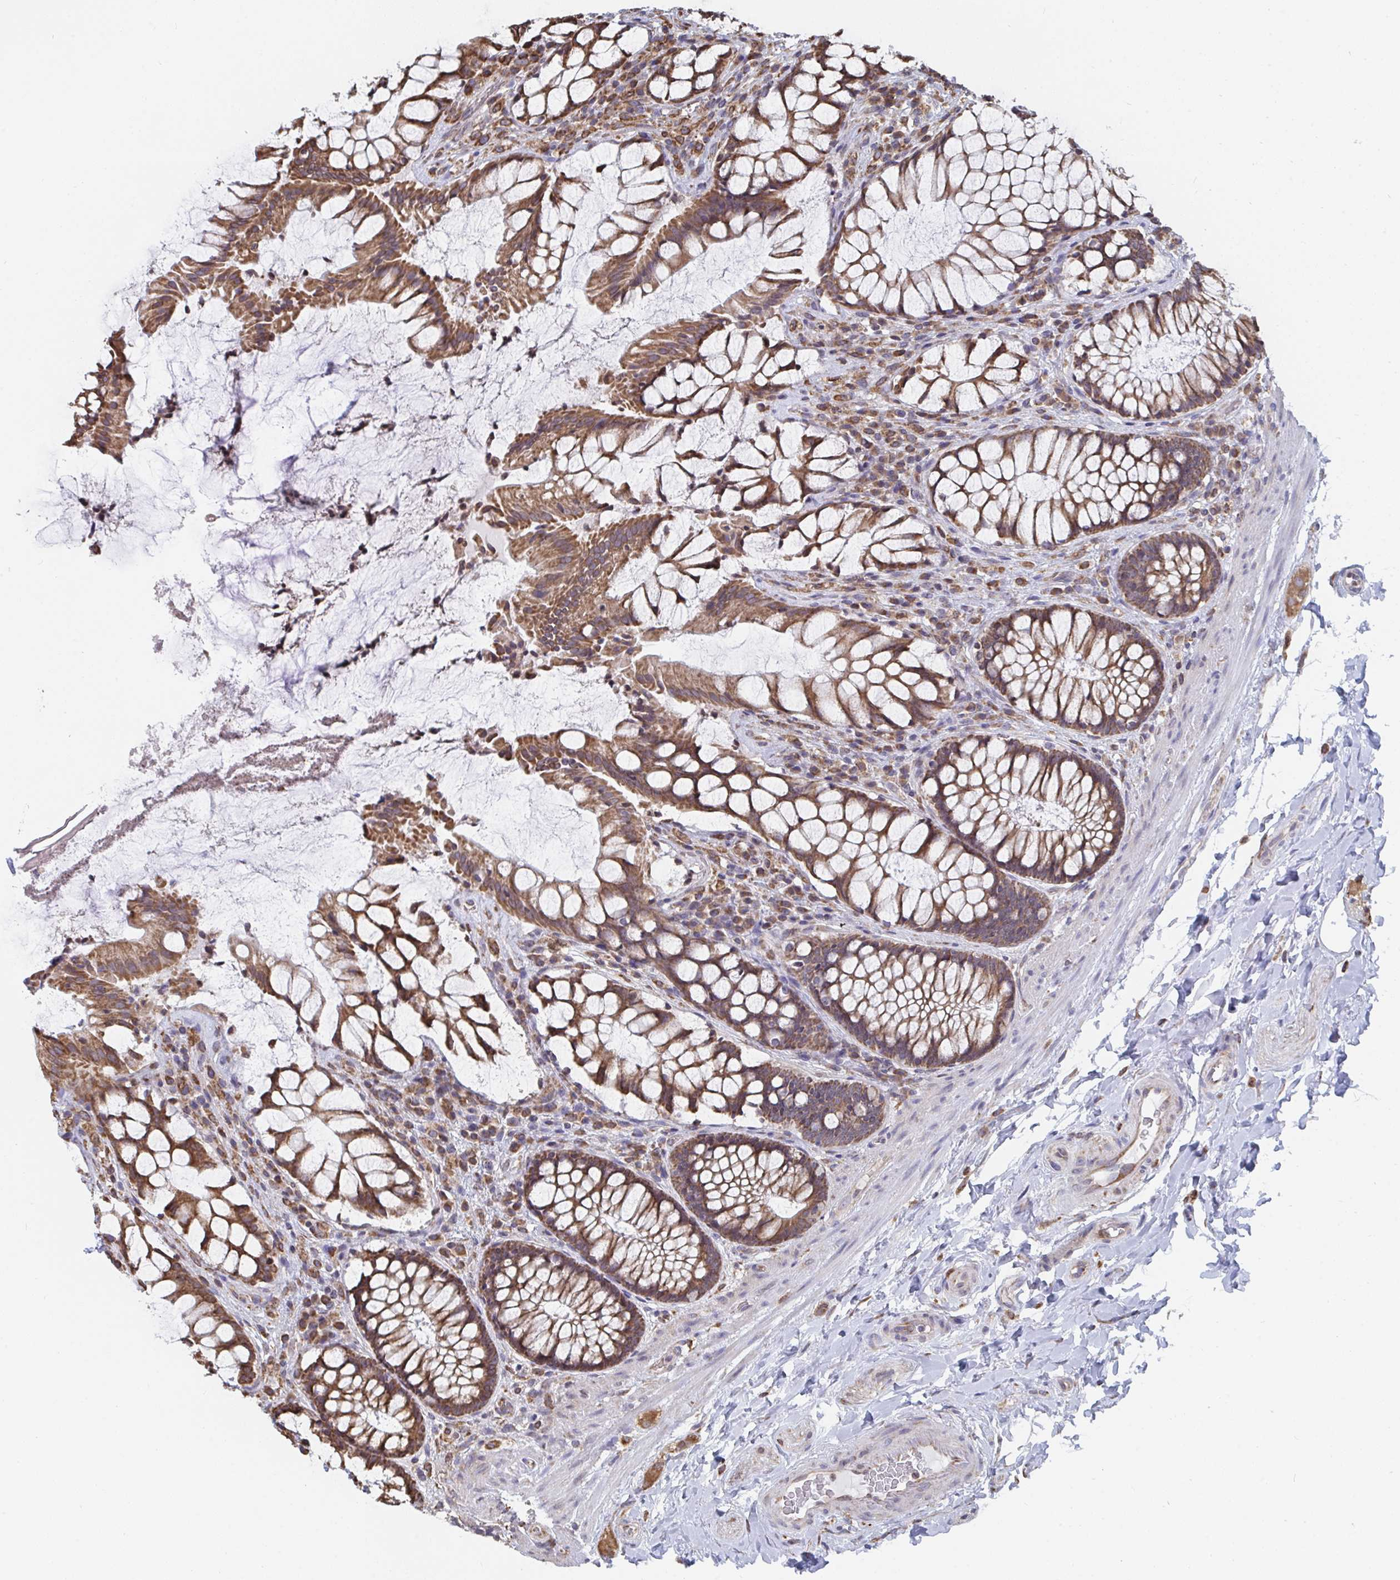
{"staining": {"intensity": "moderate", "quantity": ">75%", "location": "cytoplasmic/membranous"}, "tissue": "rectum", "cell_type": "Glandular cells", "image_type": "normal", "snomed": [{"axis": "morphology", "description": "Normal tissue, NOS"}, {"axis": "topography", "description": "Rectum"}], "caption": "IHC micrograph of unremarkable rectum: rectum stained using IHC displays medium levels of moderate protein expression localized specifically in the cytoplasmic/membranous of glandular cells, appearing as a cytoplasmic/membranous brown color.", "gene": "ELAVL1", "patient": {"sex": "female", "age": 58}}